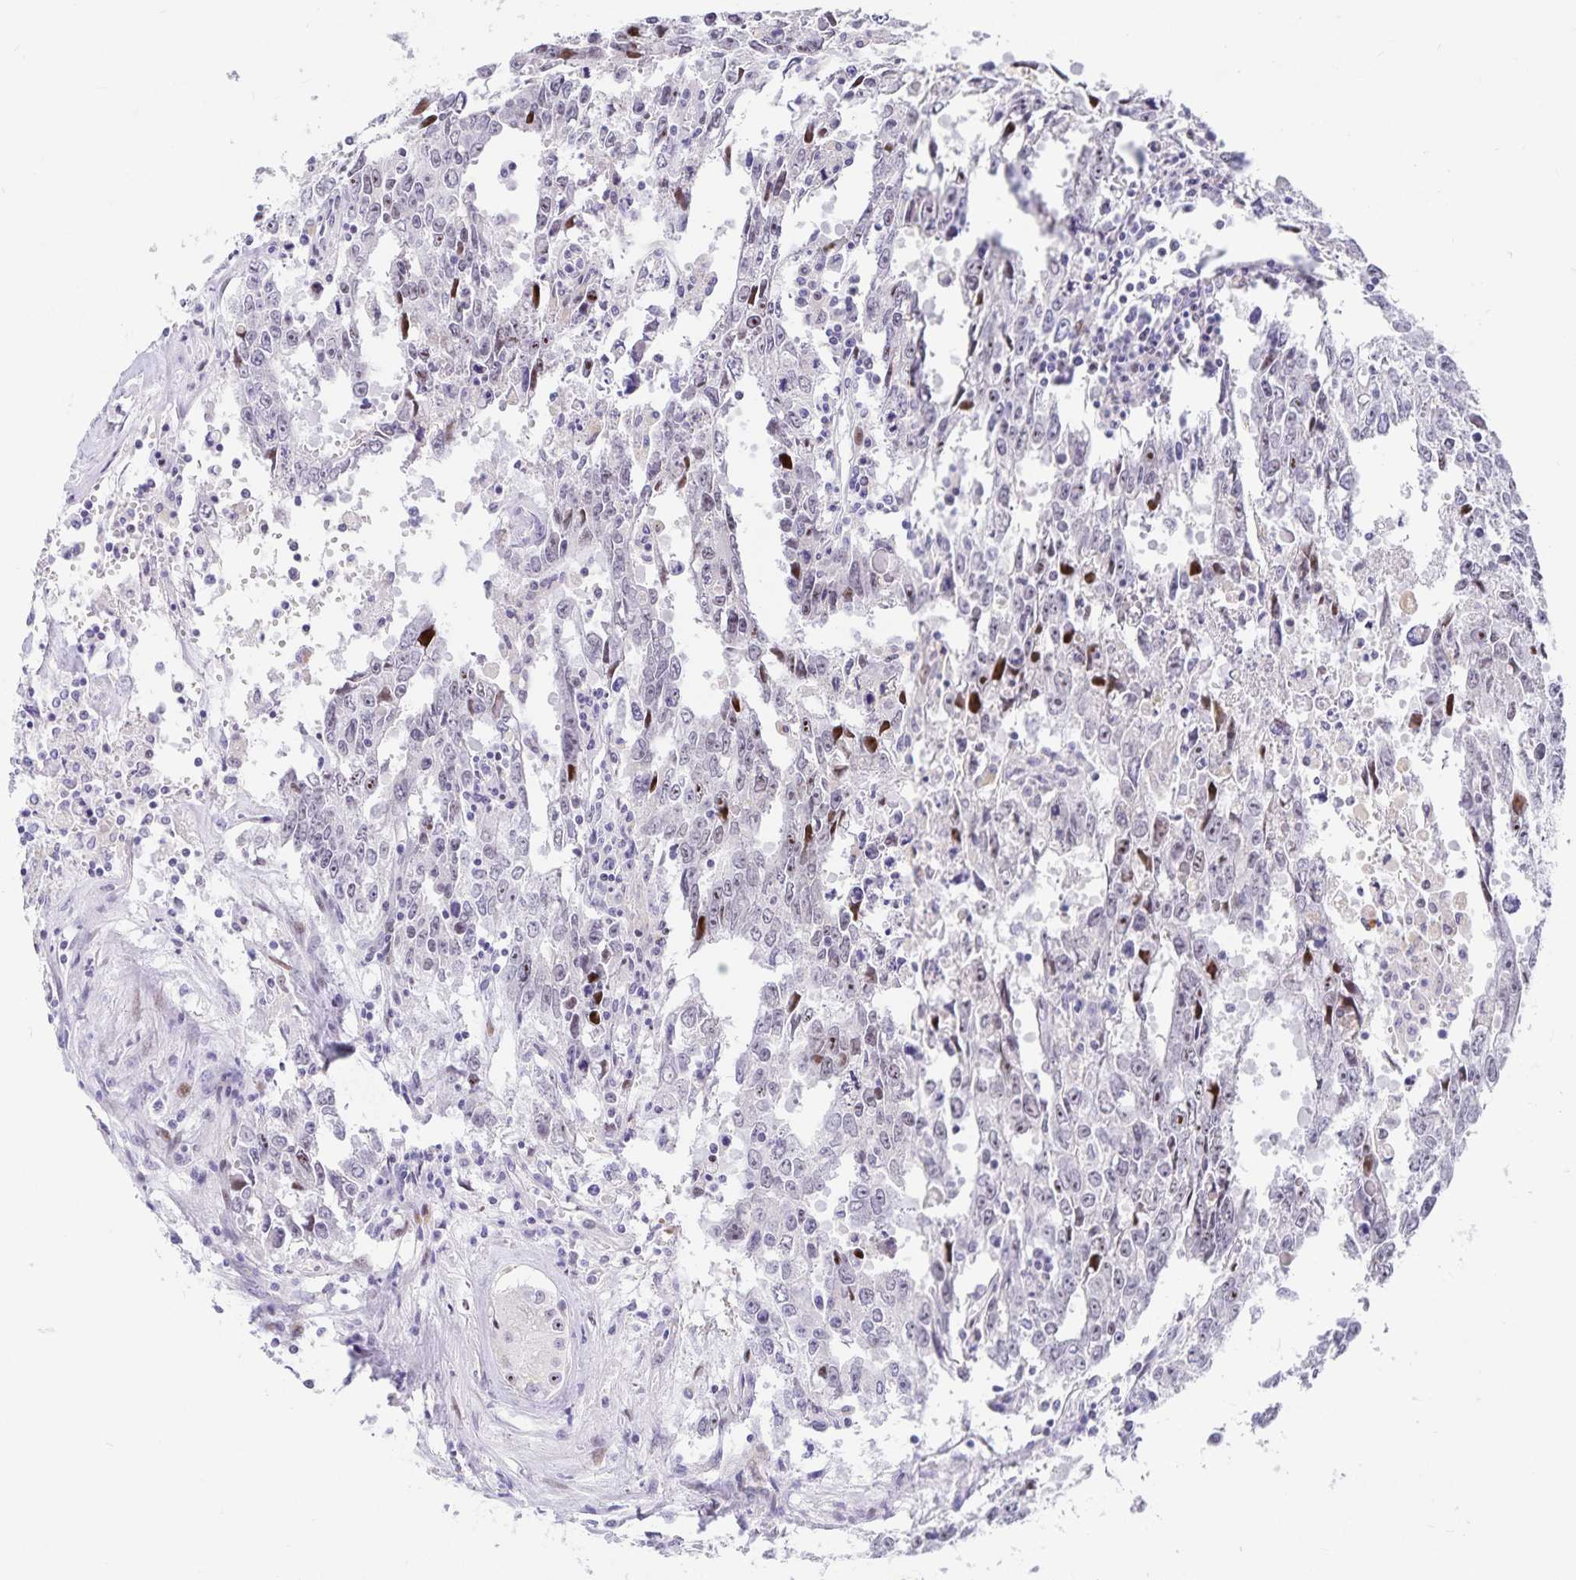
{"staining": {"intensity": "negative", "quantity": "none", "location": "none"}, "tissue": "testis cancer", "cell_type": "Tumor cells", "image_type": "cancer", "snomed": [{"axis": "morphology", "description": "Carcinoma, Embryonal, NOS"}, {"axis": "topography", "description": "Testis"}], "caption": "Immunohistochemical staining of testis cancer reveals no significant expression in tumor cells. (Brightfield microscopy of DAB immunohistochemistry (IHC) at high magnification).", "gene": "KBTBD13", "patient": {"sex": "male", "age": 22}}